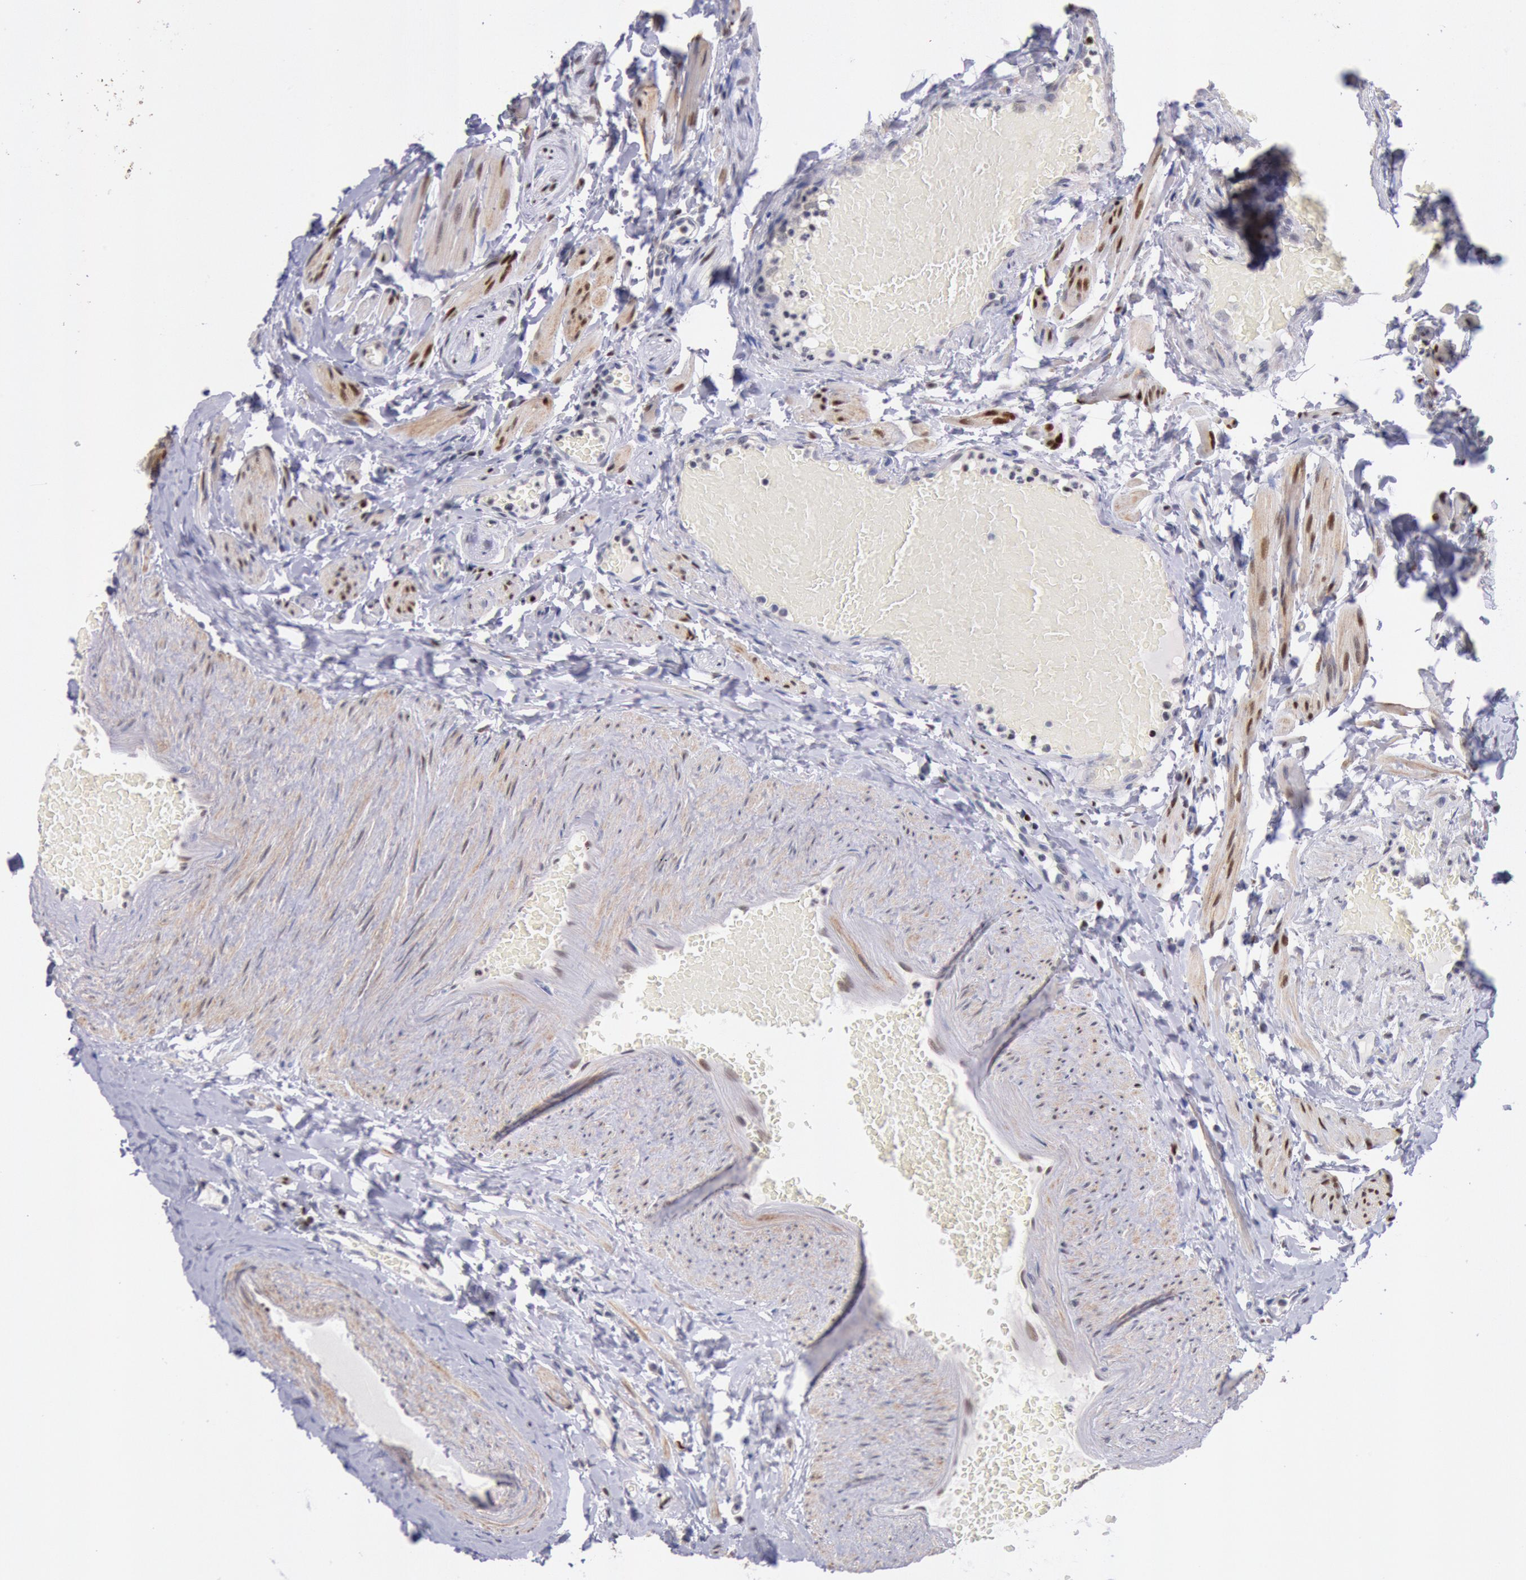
{"staining": {"intensity": "strong", "quantity": ">75%", "location": "nuclear"}, "tissue": "fallopian tube", "cell_type": "Glandular cells", "image_type": "normal", "snomed": [{"axis": "morphology", "description": "Normal tissue, NOS"}, {"axis": "topography", "description": "Fallopian tube"}, {"axis": "topography", "description": "Ovary"}], "caption": "Immunohistochemical staining of unremarkable human fallopian tube demonstrates strong nuclear protein positivity in approximately >75% of glandular cells.", "gene": "RPS6KA5", "patient": {"sex": "female", "age": 51}}